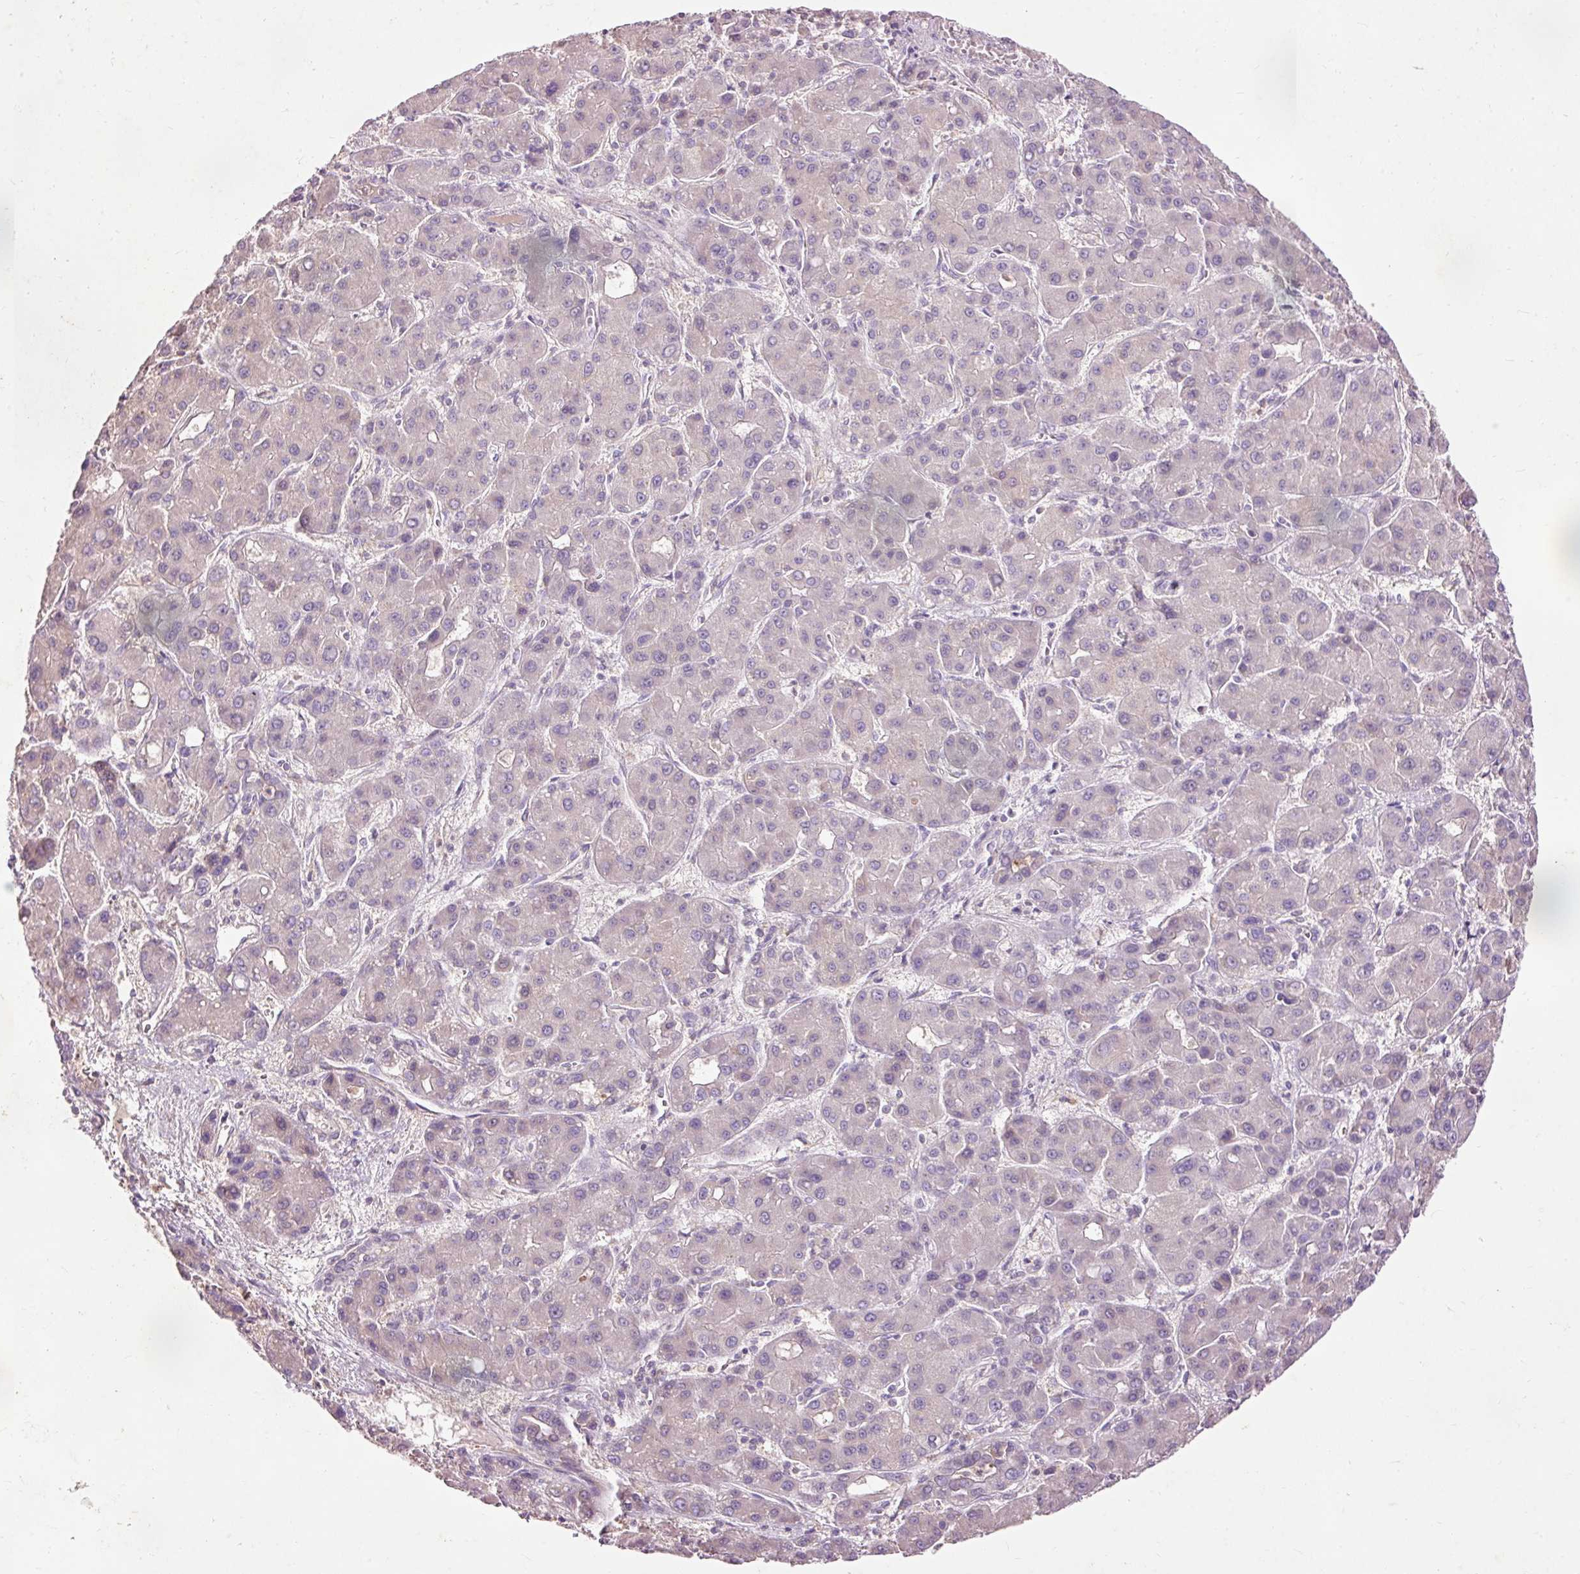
{"staining": {"intensity": "moderate", "quantity": "<25%", "location": "cytoplasmic/membranous"}, "tissue": "liver cancer", "cell_type": "Tumor cells", "image_type": "cancer", "snomed": [{"axis": "morphology", "description": "Carcinoma, Hepatocellular, NOS"}, {"axis": "topography", "description": "Liver"}], "caption": "Immunohistochemical staining of liver cancer demonstrates moderate cytoplasmic/membranous protein positivity in about <25% of tumor cells. (DAB (3,3'-diaminobenzidine) IHC with brightfield microscopy, high magnification).", "gene": "PRDX5", "patient": {"sex": "male", "age": 55}}